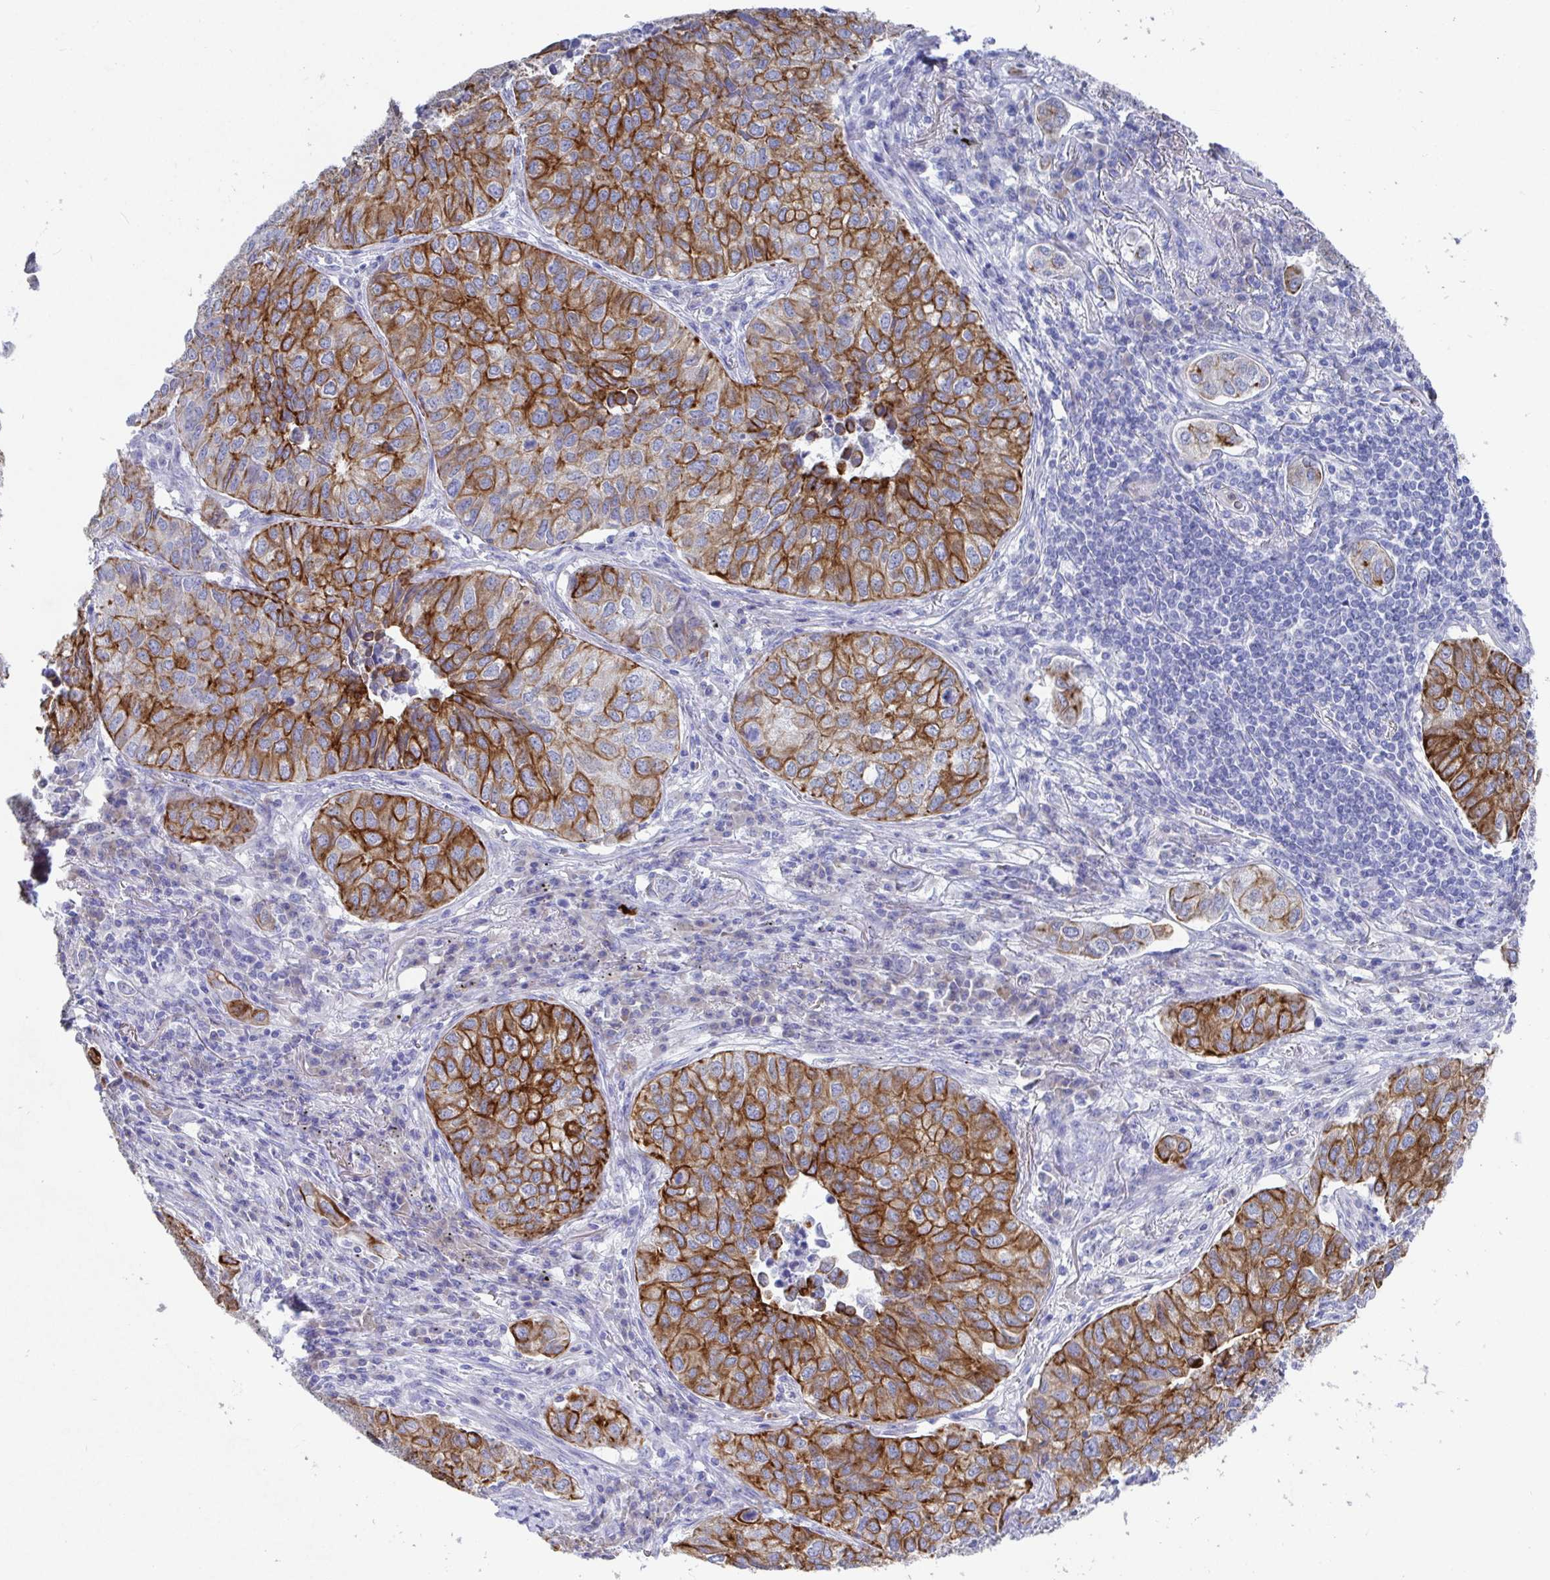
{"staining": {"intensity": "strong", "quantity": ">75%", "location": "cytoplasmic/membranous"}, "tissue": "lung cancer", "cell_type": "Tumor cells", "image_type": "cancer", "snomed": [{"axis": "morphology", "description": "Adenocarcinoma, NOS"}, {"axis": "topography", "description": "Lung"}], "caption": "A brown stain highlights strong cytoplasmic/membranous positivity of a protein in human lung adenocarcinoma tumor cells. (IHC, brightfield microscopy, high magnification).", "gene": "CLDN8", "patient": {"sex": "female", "age": 50}}